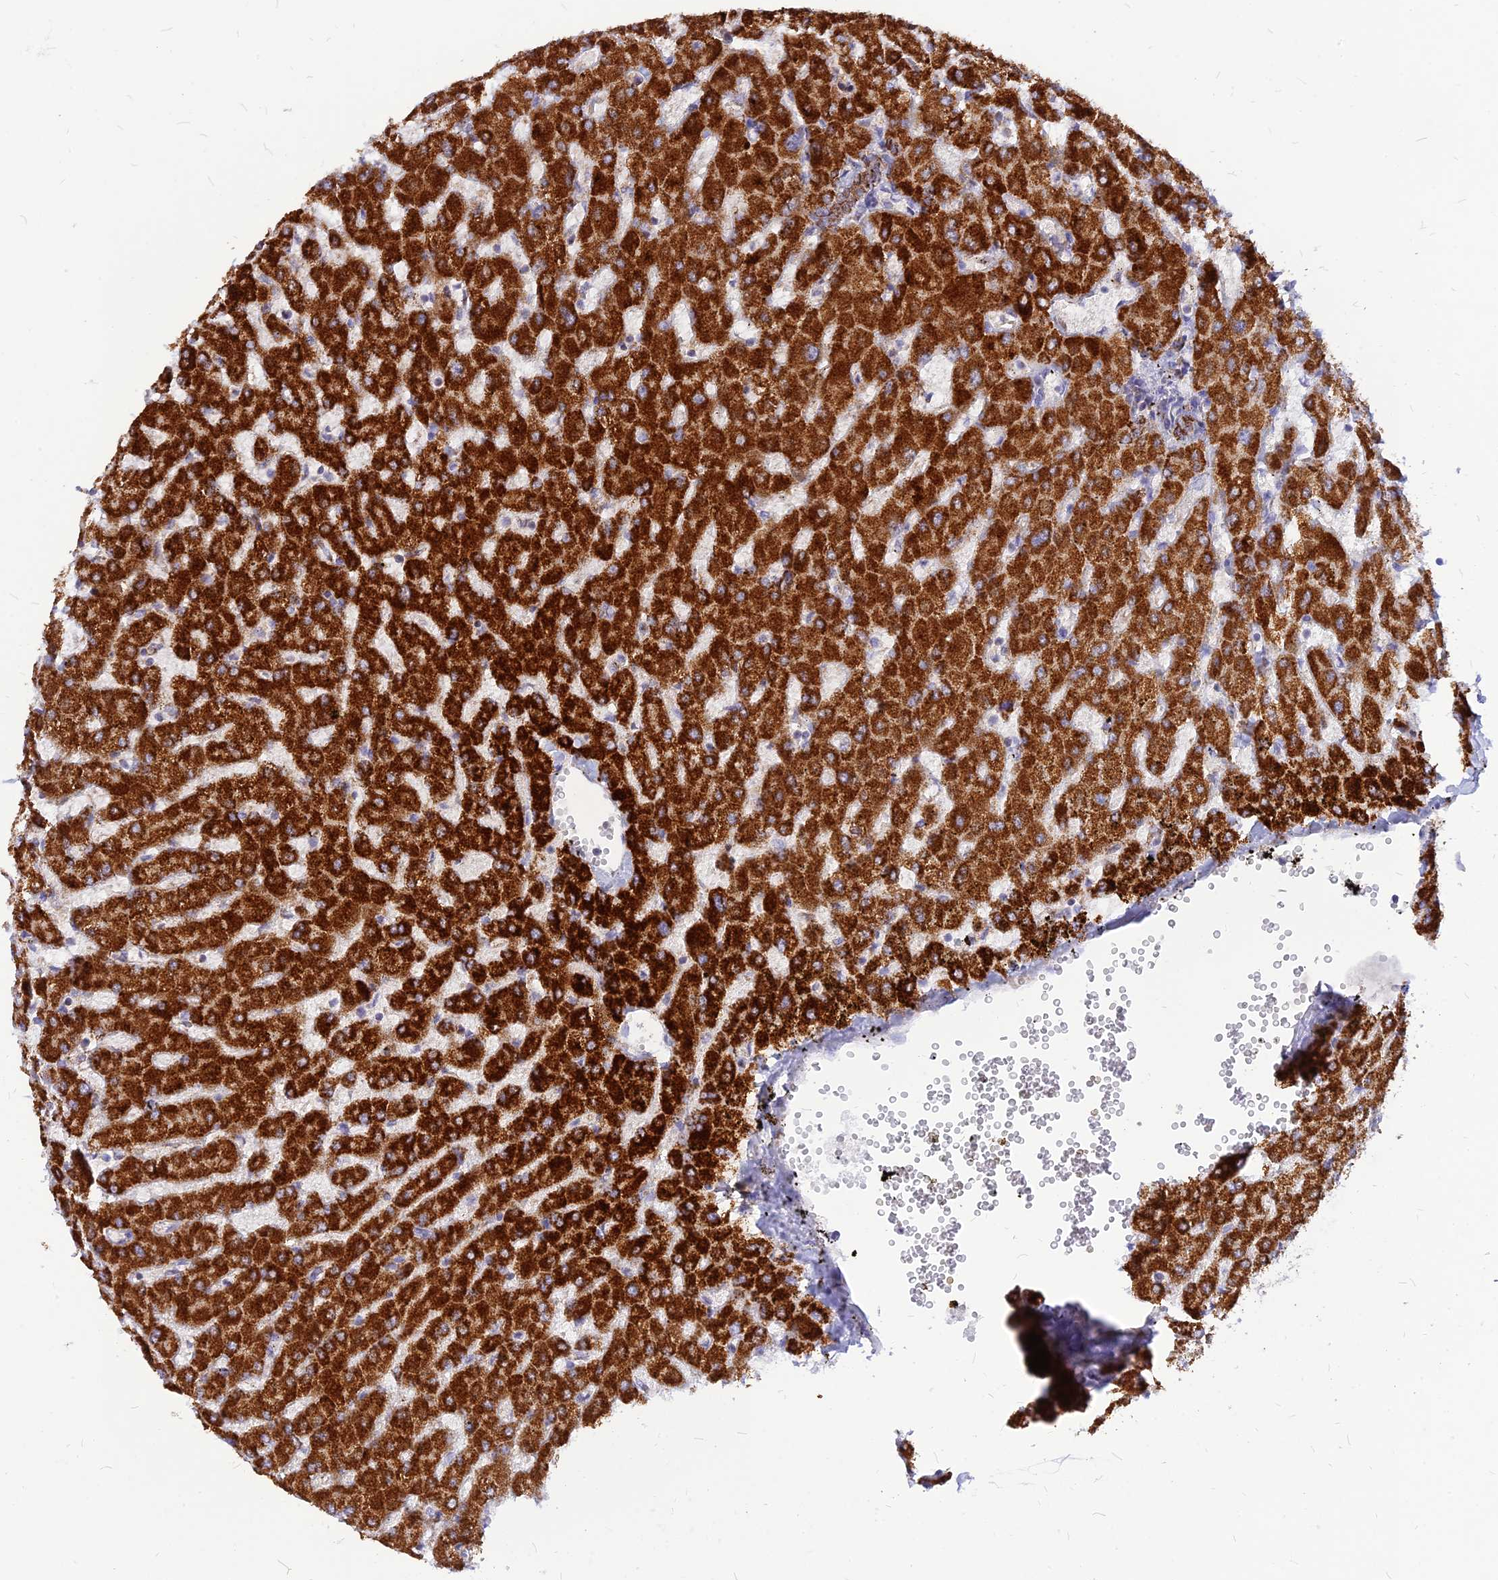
{"staining": {"intensity": "moderate", "quantity": ">75%", "location": "cytoplasmic/membranous"}, "tissue": "liver", "cell_type": "Cholangiocytes", "image_type": "normal", "snomed": [{"axis": "morphology", "description": "Normal tissue, NOS"}, {"axis": "topography", "description": "Liver"}], "caption": "The immunohistochemical stain shows moderate cytoplasmic/membranous positivity in cholangiocytes of benign liver.", "gene": "ECI1", "patient": {"sex": "female", "age": 63}}